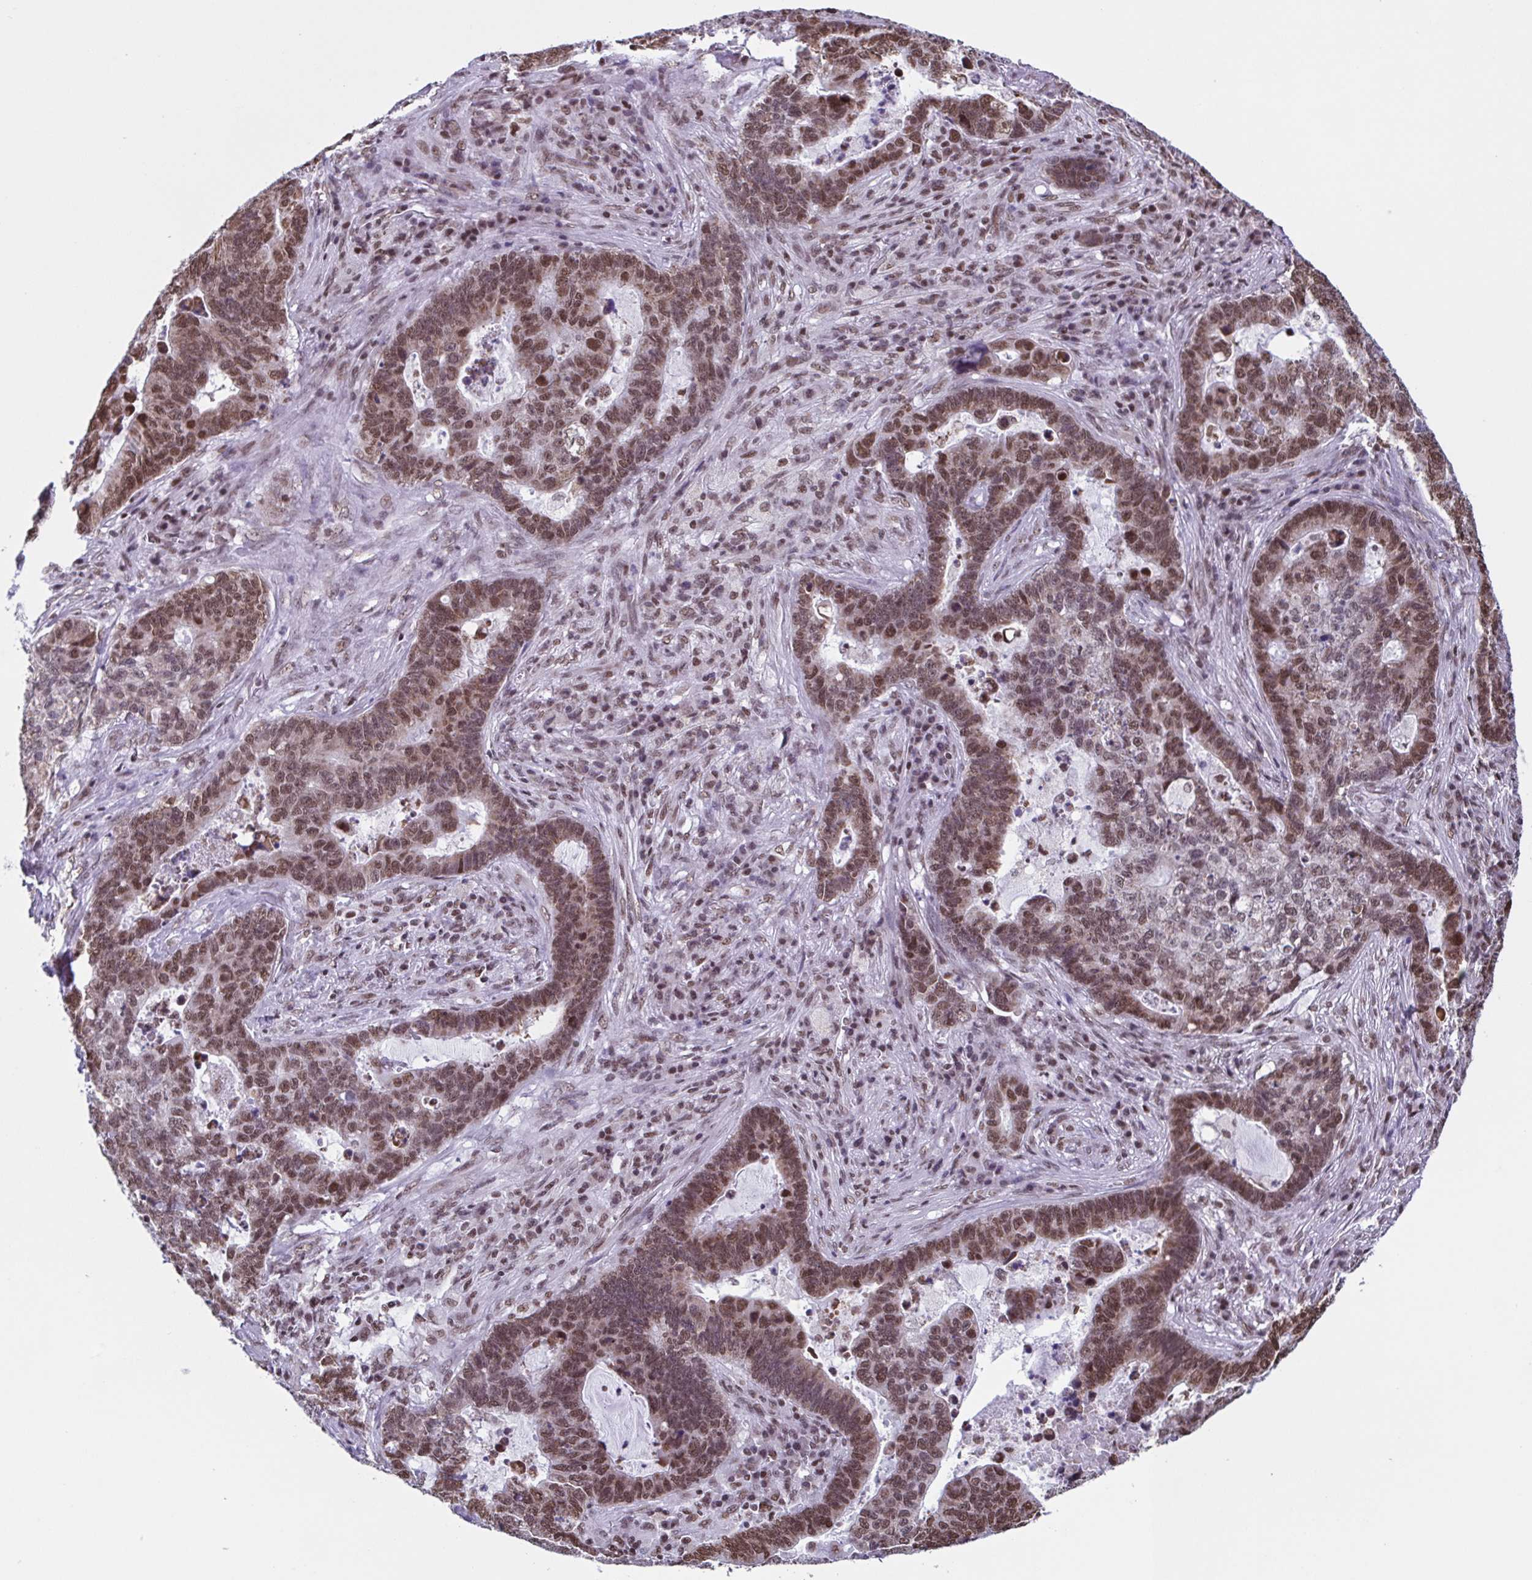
{"staining": {"intensity": "moderate", "quantity": ">75%", "location": "nuclear"}, "tissue": "lung cancer", "cell_type": "Tumor cells", "image_type": "cancer", "snomed": [{"axis": "morphology", "description": "Aneuploidy"}, {"axis": "morphology", "description": "Adenocarcinoma, NOS"}, {"axis": "morphology", "description": "Adenocarcinoma primary or metastatic"}, {"axis": "topography", "description": "Lung"}], "caption": "Immunohistochemical staining of human lung adenocarcinoma primary or metastatic shows medium levels of moderate nuclear protein expression in about >75% of tumor cells.", "gene": "TIMM21", "patient": {"sex": "female", "age": 75}}